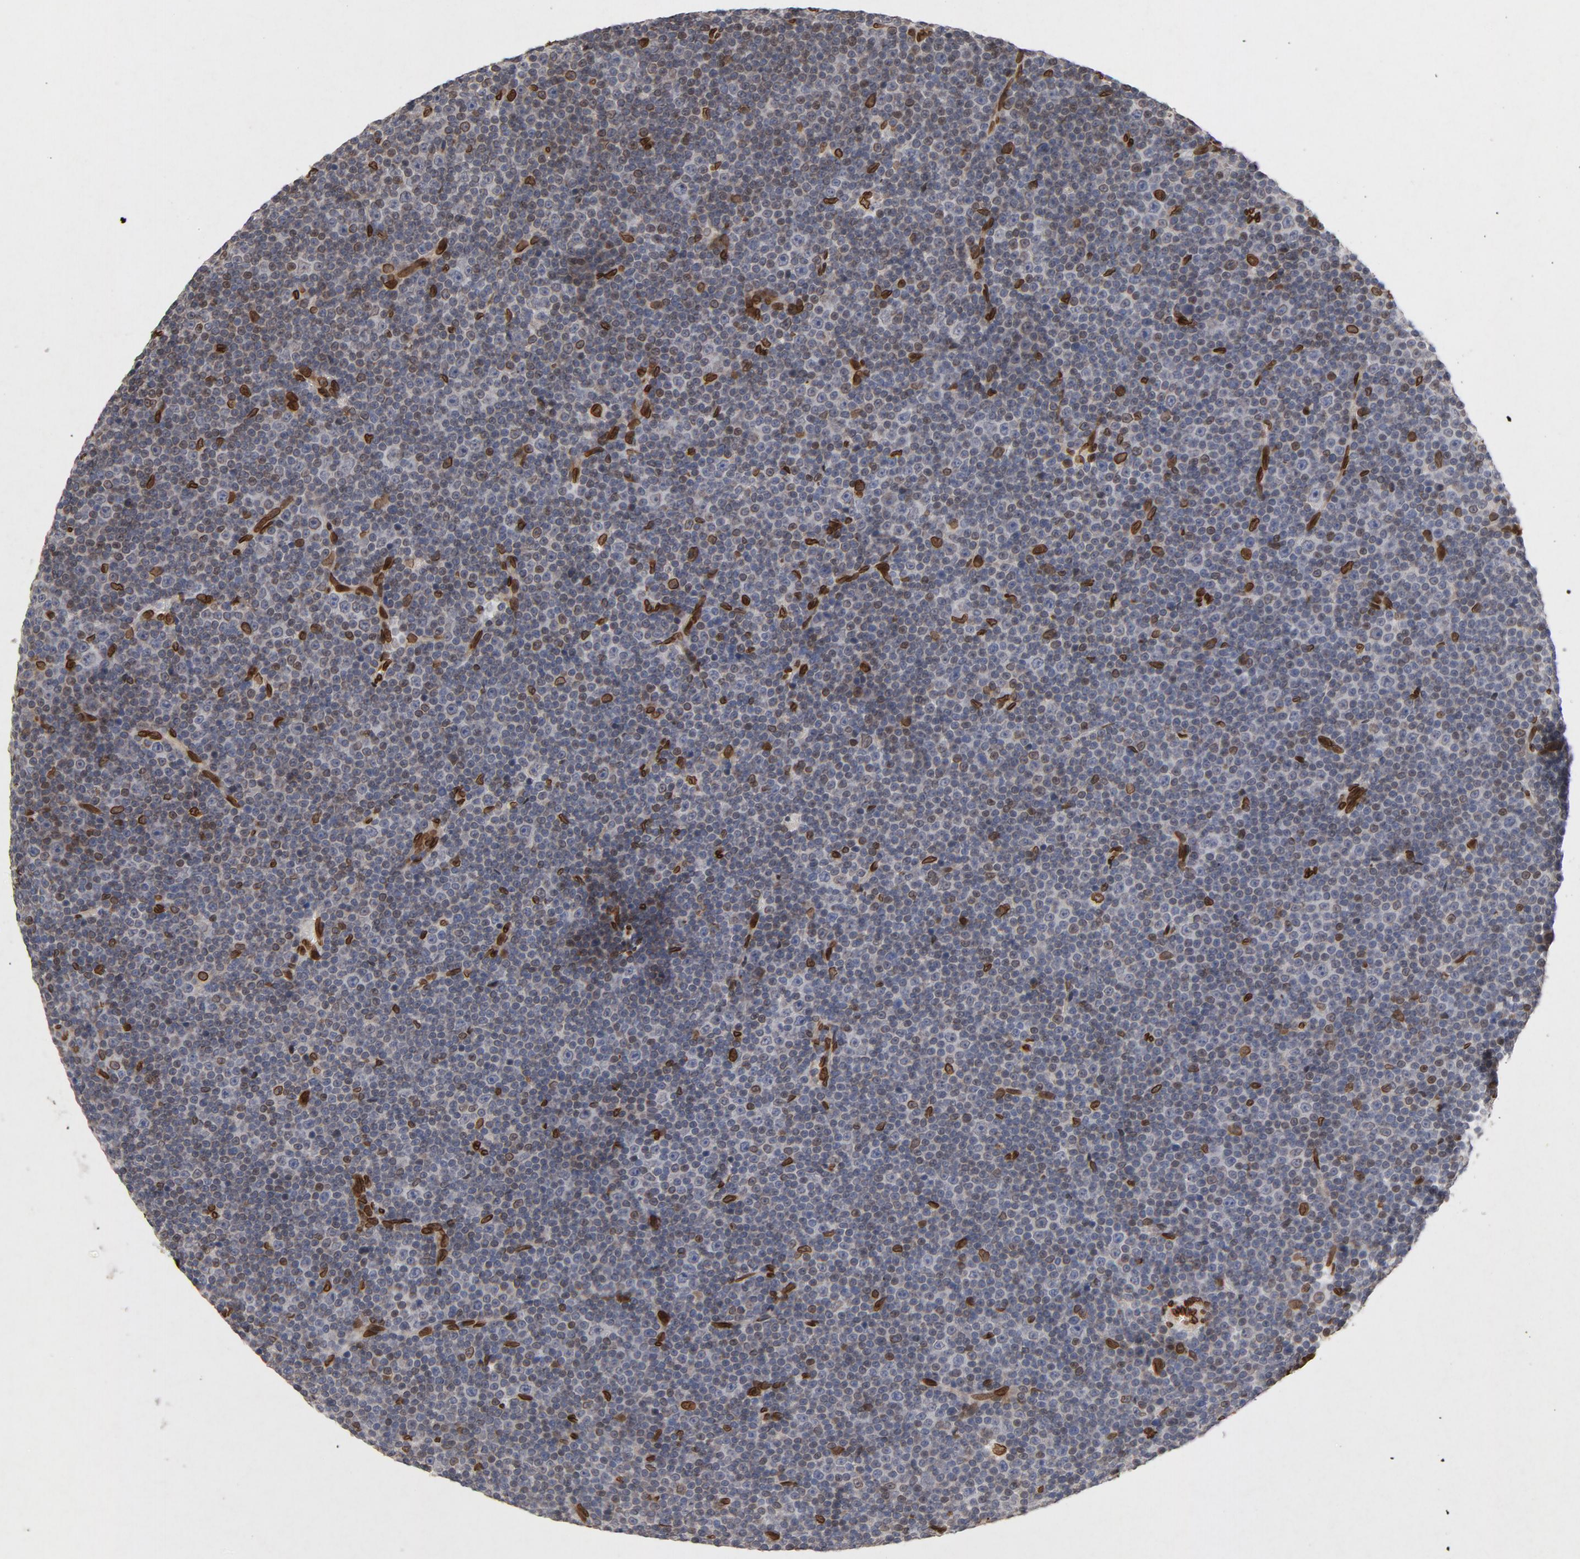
{"staining": {"intensity": "strong", "quantity": "<25%", "location": "cytoplasmic/membranous,nuclear"}, "tissue": "lymphoma", "cell_type": "Tumor cells", "image_type": "cancer", "snomed": [{"axis": "morphology", "description": "Malignant lymphoma, non-Hodgkin's type, Low grade"}, {"axis": "topography", "description": "Lymph node"}], "caption": "Lymphoma tissue exhibits strong cytoplasmic/membranous and nuclear expression in about <25% of tumor cells, visualized by immunohistochemistry.", "gene": "LMNA", "patient": {"sex": "female", "age": 67}}